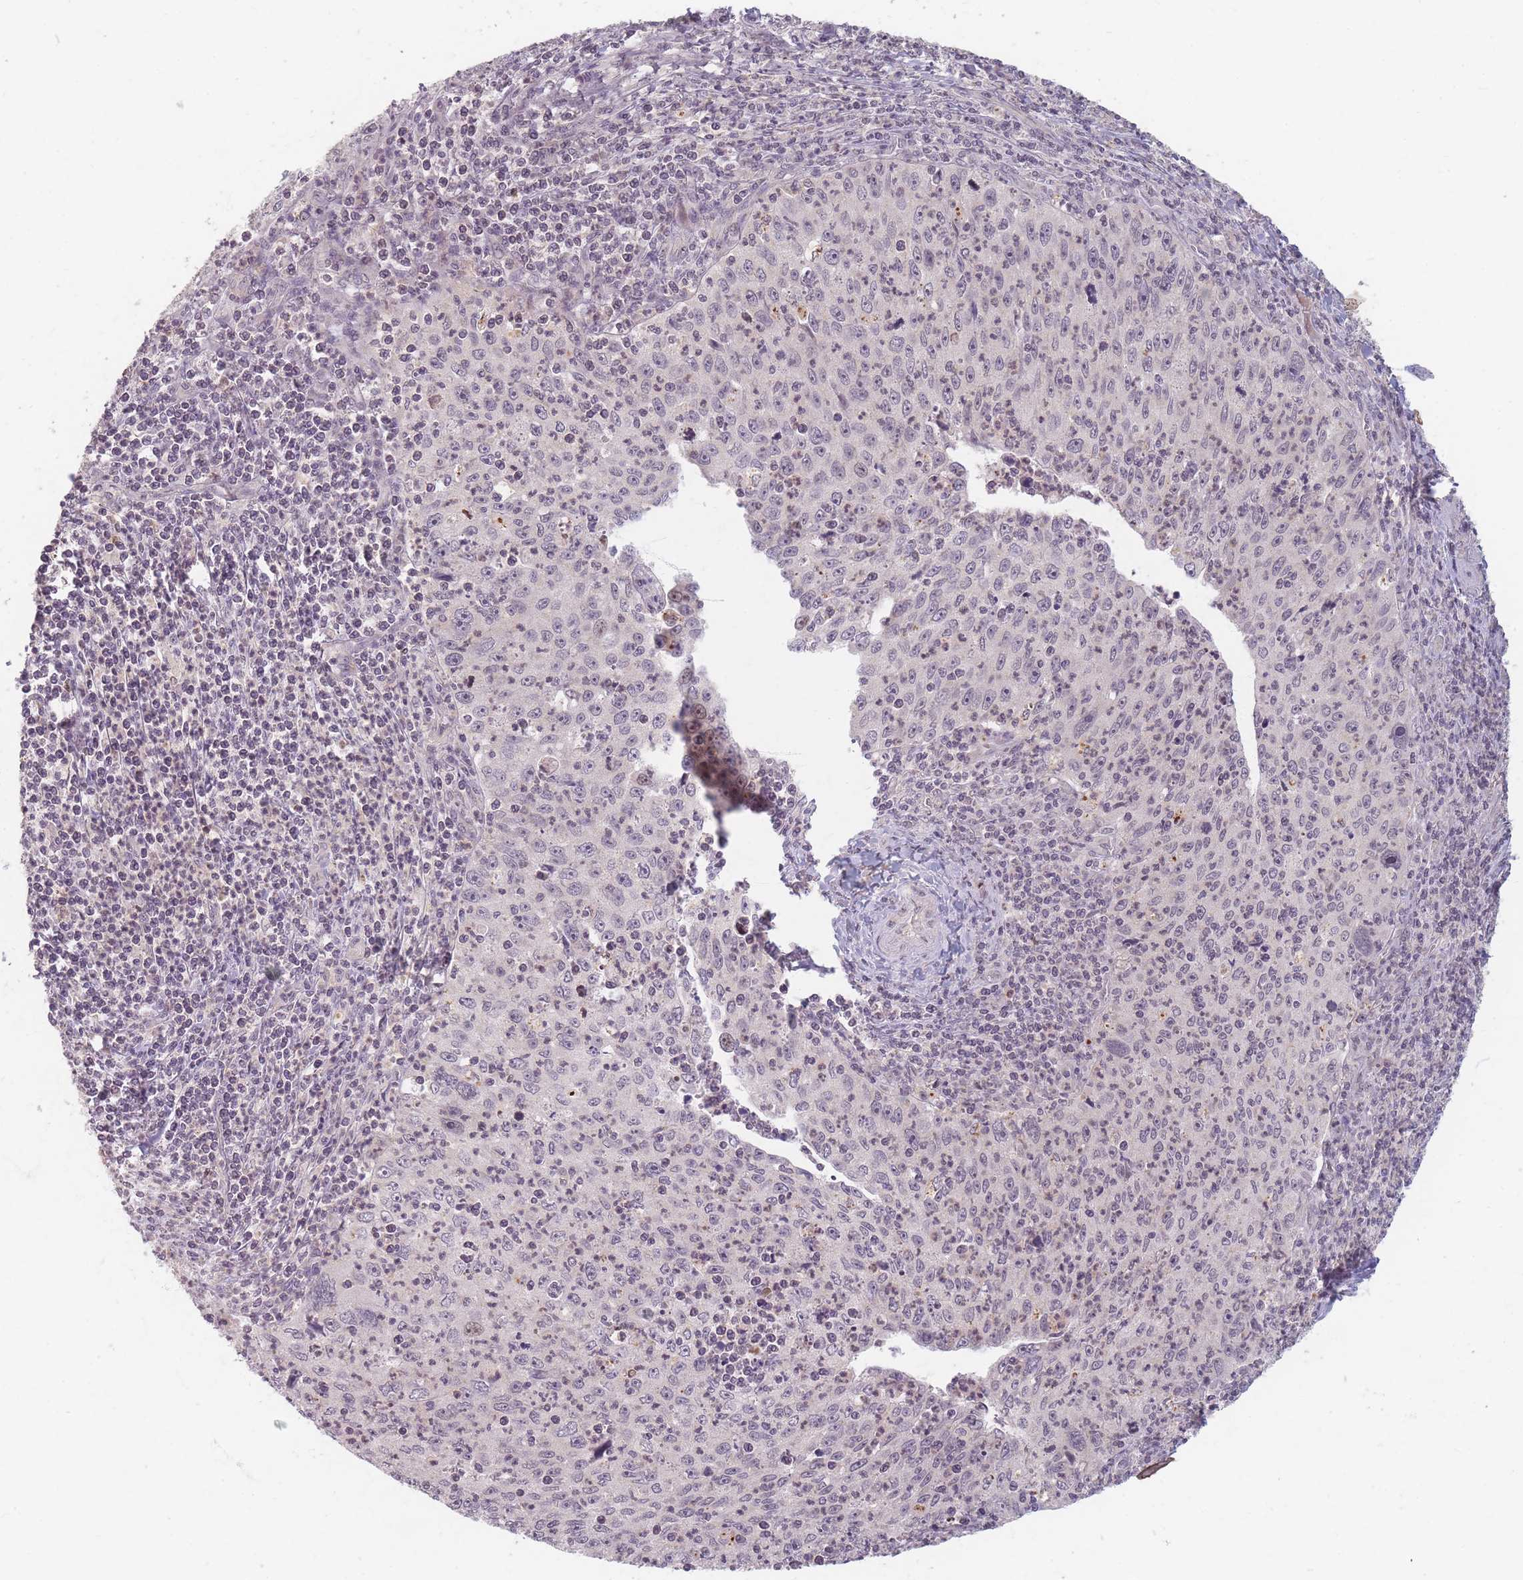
{"staining": {"intensity": "negative", "quantity": "none", "location": "none"}, "tissue": "cervical cancer", "cell_type": "Tumor cells", "image_type": "cancer", "snomed": [{"axis": "morphology", "description": "Squamous cell carcinoma, NOS"}, {"axis": "topography", "description": "Cervix"}], "caption": "DAB (3,3'-diaminobenzidine) immunohistochemical staining of cervical cancer (squamous cell carcinoma) displays no significant staining in tumor cells.", "gene": "GABRA6", "patient": {"sex": "female", "age": 30}}